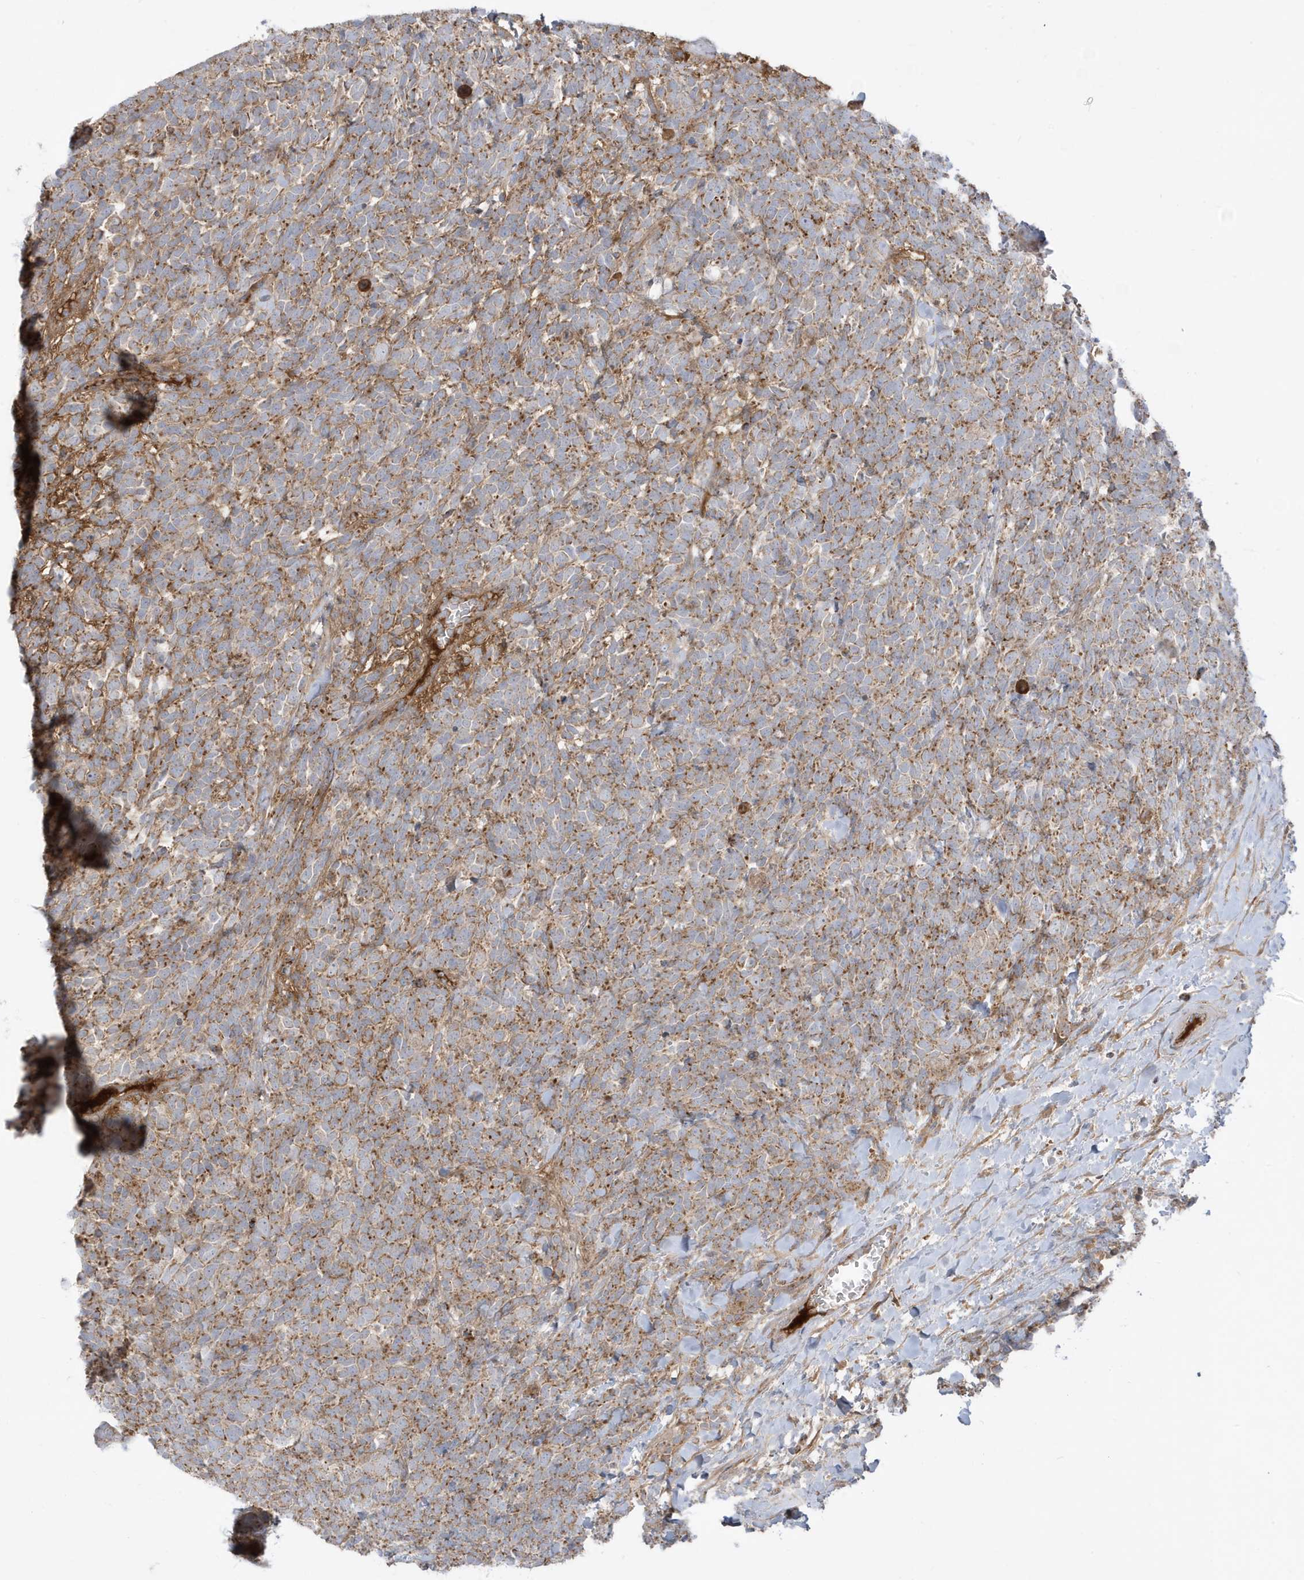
{"staining": {"intensity": "moderate", "quantity": ">75%", "location": "cytoplasmic/membranous"}, "tissue": "urothelial cancer", "cell_type": "Tumor cells", "image_type": "cancer", "snomed": [{"axis": "morphology", "description": "Urothelial carcinoma, High grade"}, {"axis": "topography", "description": "Urinary bladder"}], "caption": "A histopathology image showing moderate cytoplasmic/membranous positivity in approximately >75% of tumor cells in high-grade urothelial carcinoma, as visualized by brown immunohistochemical staining.", "gene": "IFT57", "patient": {"sex": "female", "age": 82}}